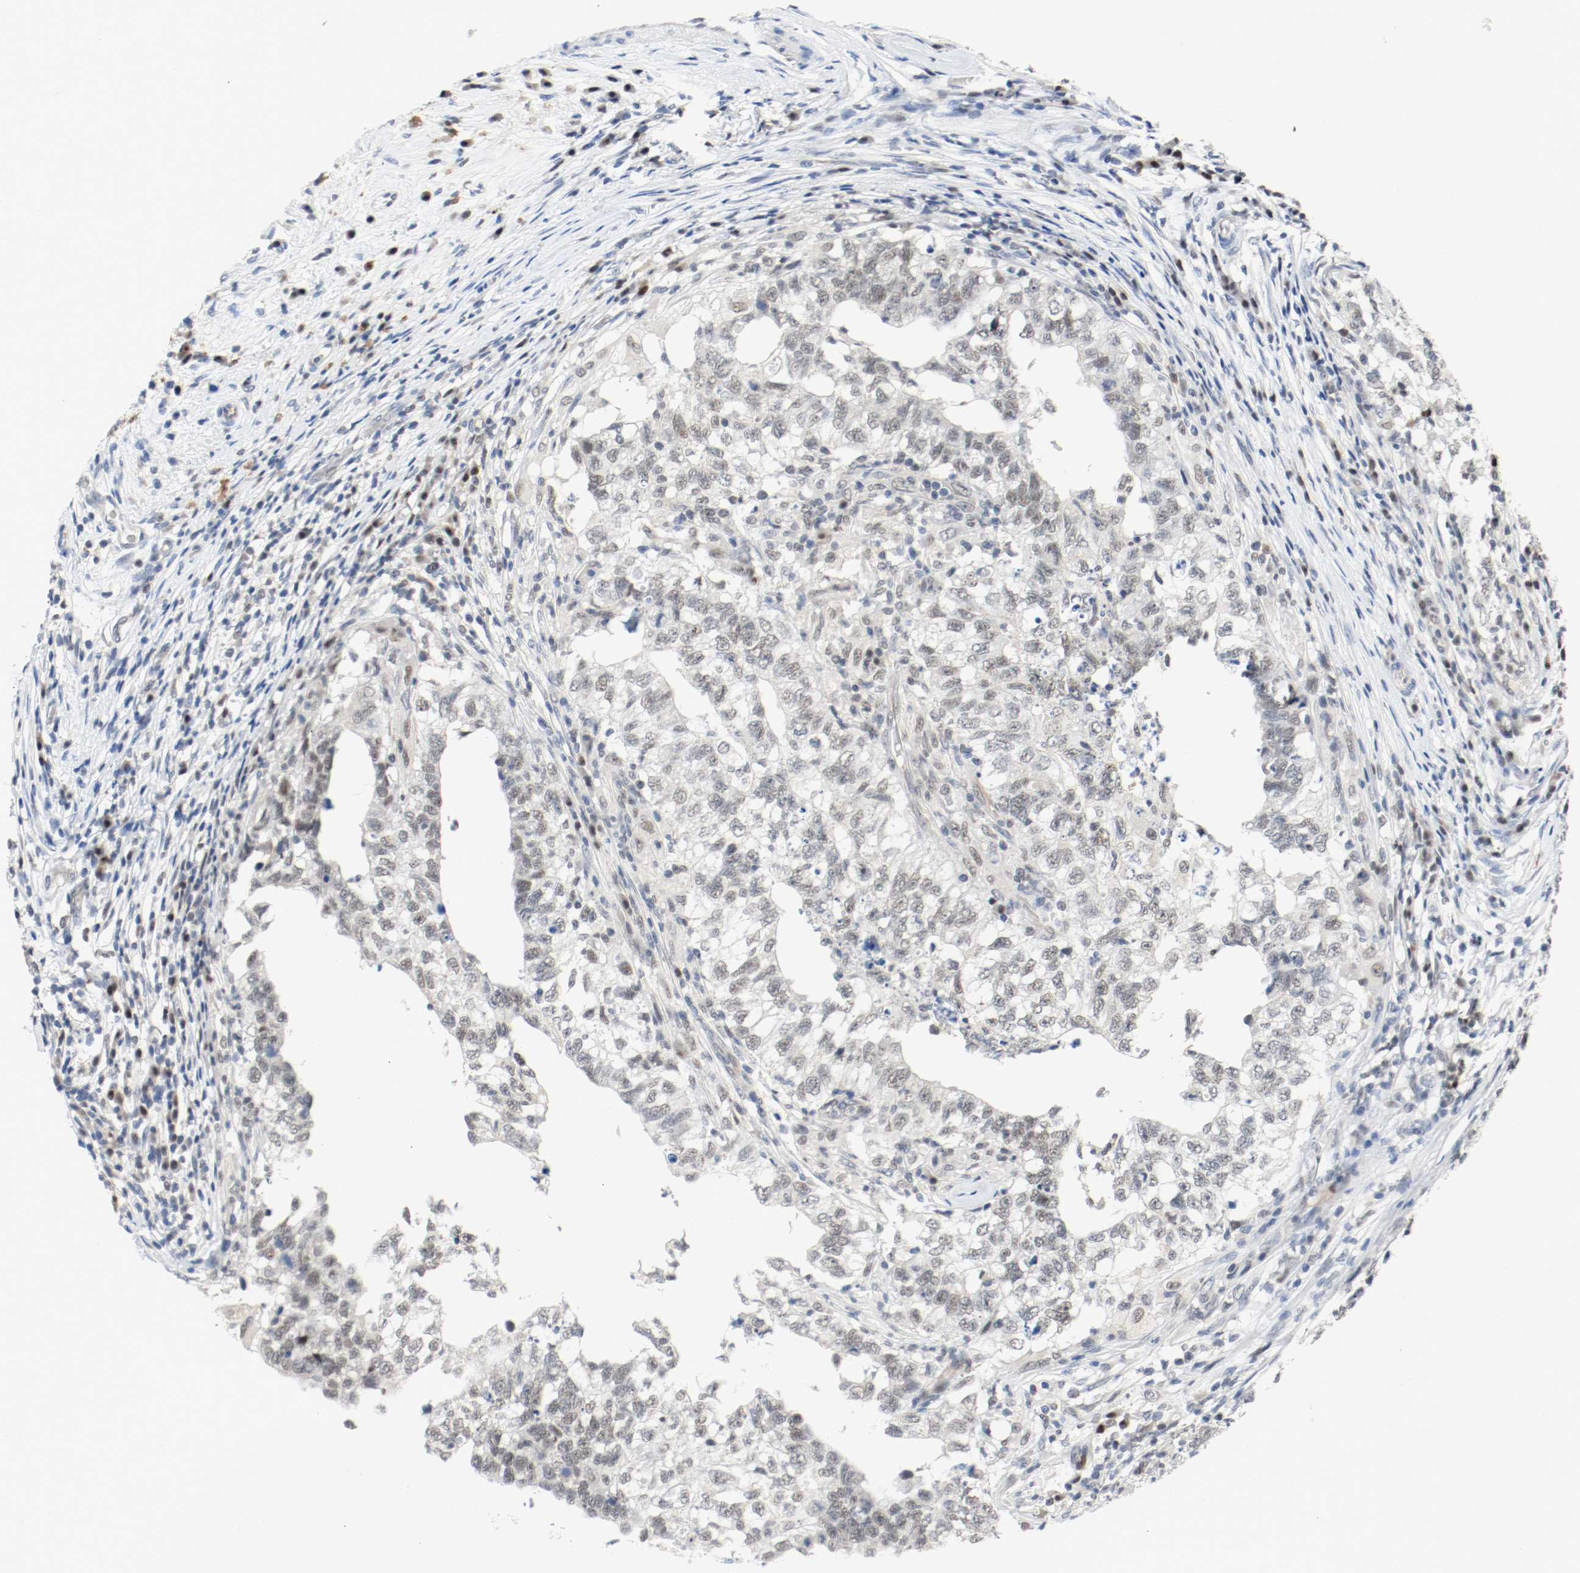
{"staining": {"intensity": "weak", "quantity": "<25%", "location": "nuclear"}, "tissue": "testis cancer", "cell_type": "Tumor cells", "image_type": "cancer", "snomed": [{"axis": "morphology", "description": "Carcinoma, Embryonal, NOS"}, {"axis": "topography", "description": "Testis"}], "caption": "The histopathology image displays no staining of tumor cells in testis cancer. (Immunohistochemistry, brightfield microscopy, high magnification).", "gene": "ASH1L", "patient": {"sex": "male", "age": 21}}